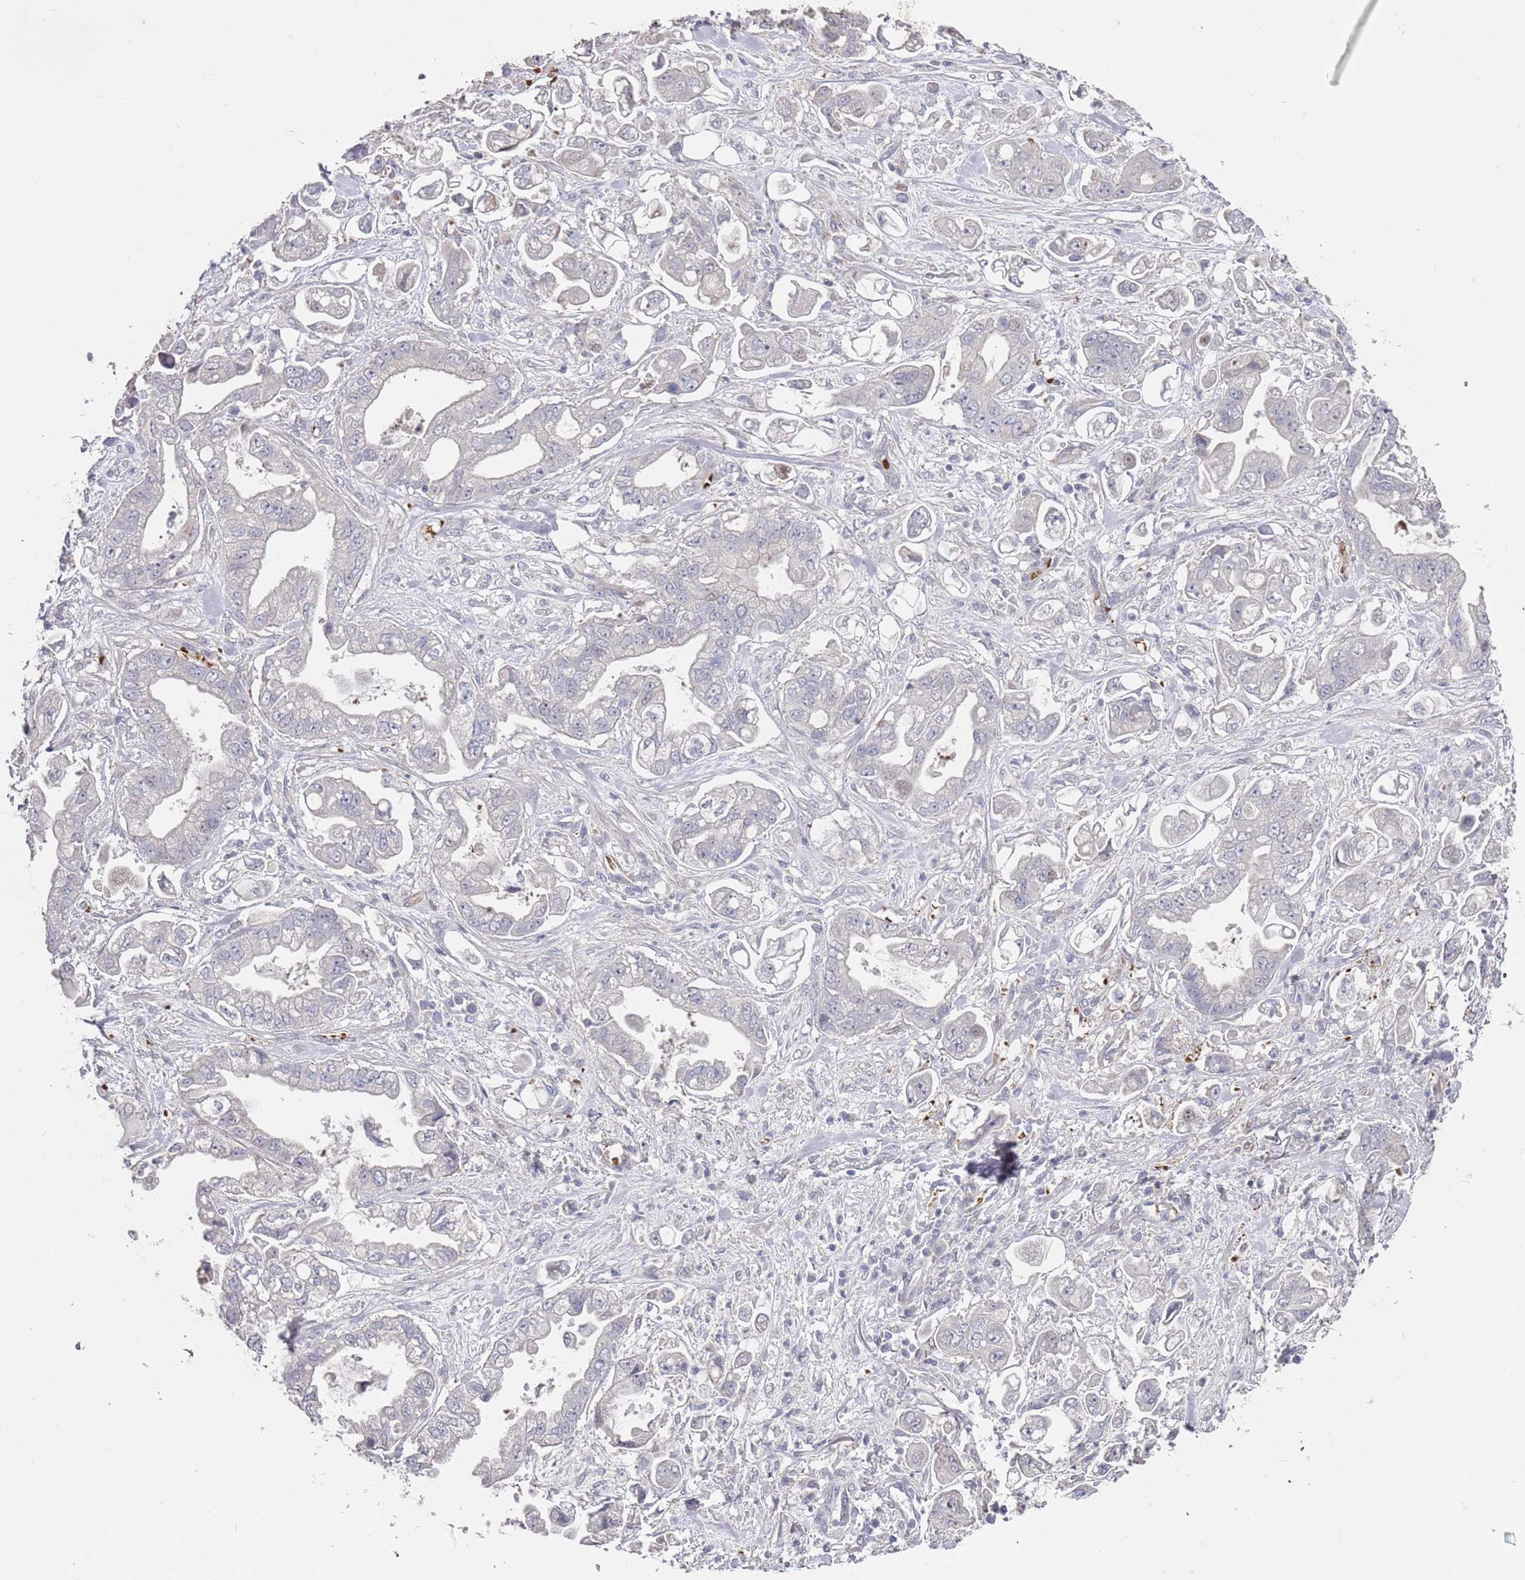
{"staining": {"intensity": "negative", "quantity": "none", "location": "none"}, "tissue": "stomach cancer", "cell_type": "Tumor cells", "image_type": "cancer", "snomed": [{"axis": "morphology", "description": "Adenocarcinoma, NOS"}, {"axis": "topography", "description": "Stomach"}], "caption": "An image of stomach cancer (adenocarcinoma) stained for a protein demonstrates no brown staining in tumor cells. (DAB (3,3'-diaminobenzidine) immunohistochemistry, high magnification).", "gene": "LACC1", "patient": {"sex": "male", "age": 62}}